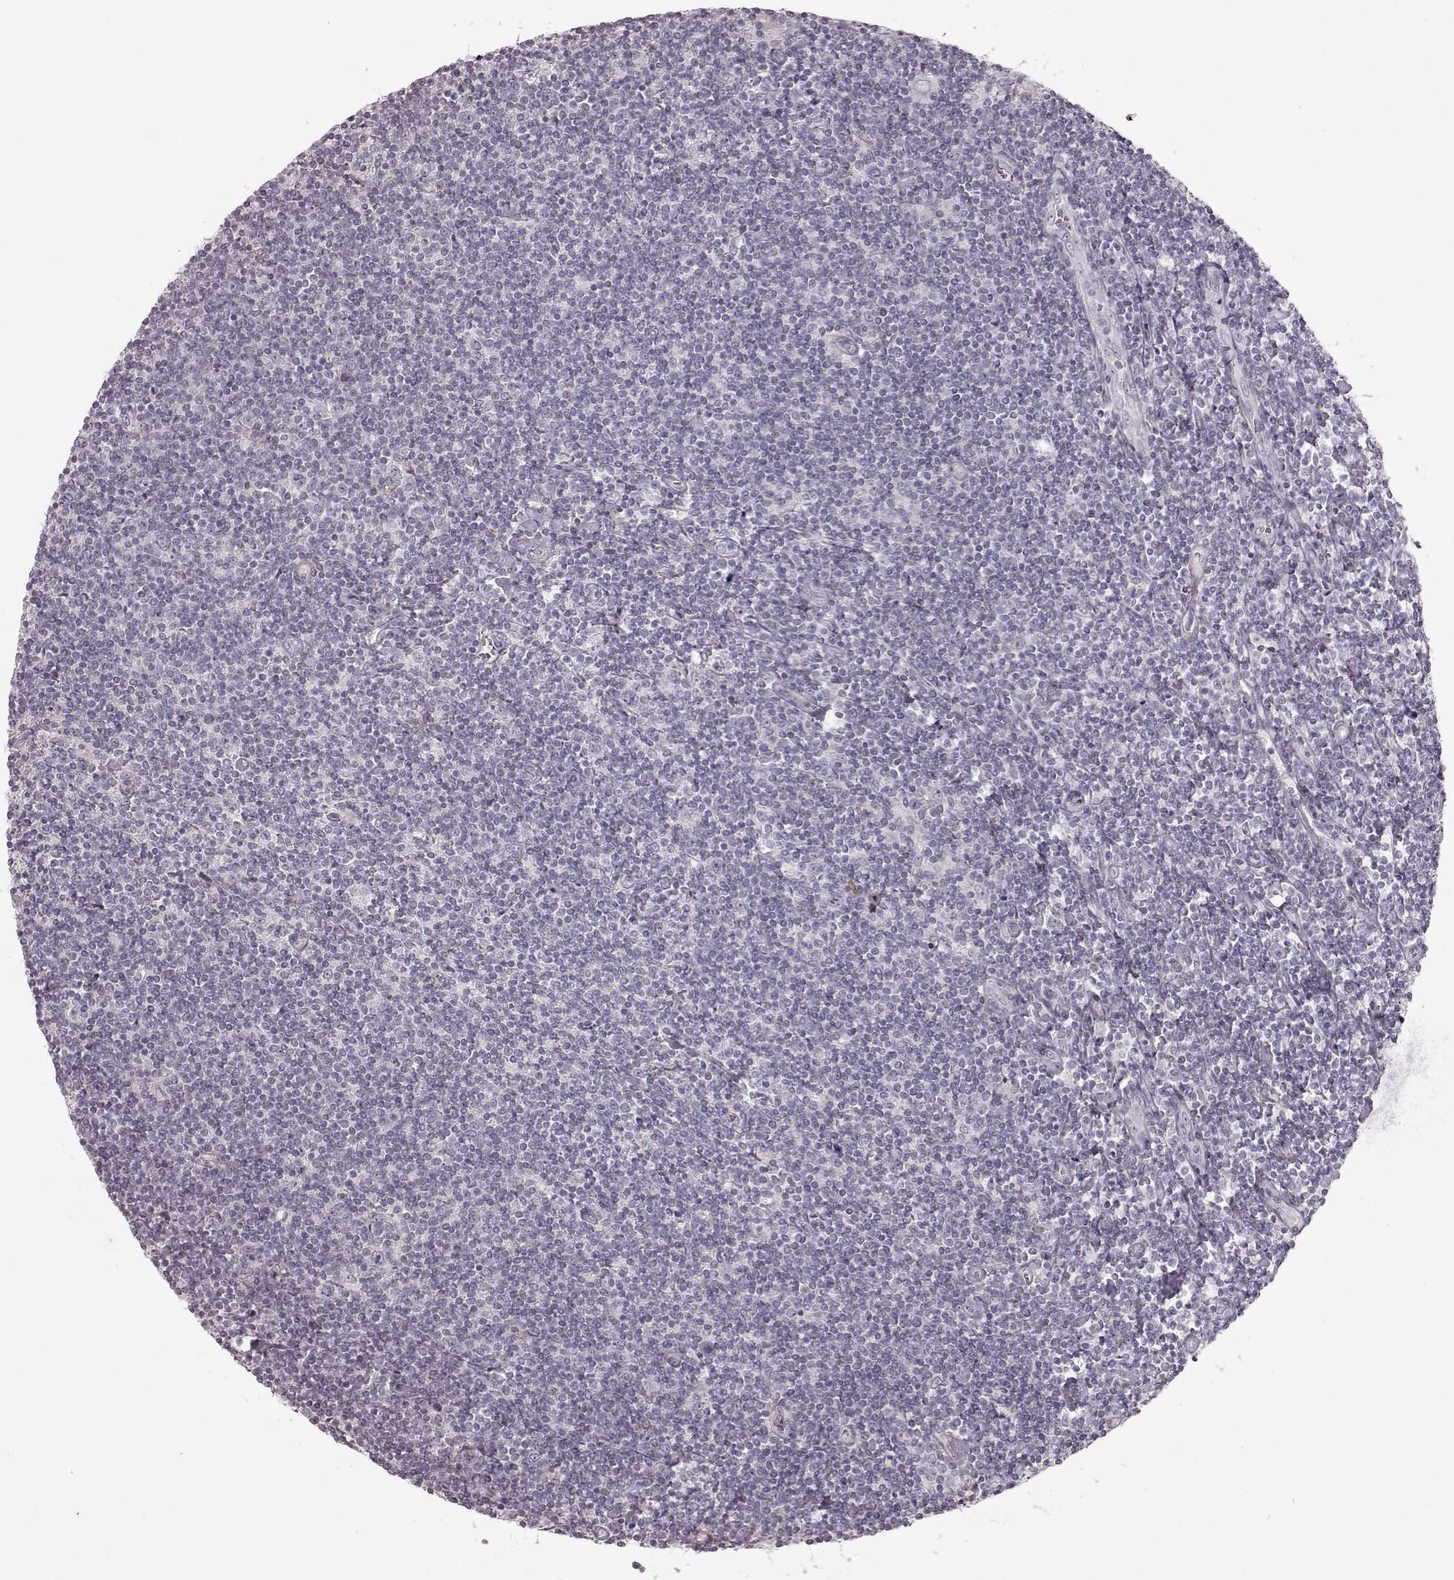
{"staining": {"intensity": "negative", "quantity": "none", "location": "none"}, "tissue": "lymphoma", "cell_type": "Tumor cells", "image_type": "cancer", "snomed": [{"axis": "morphology", "description": "Hodgkin's disease, NOS"}, {"axis": "topography", "description": "Lymph node"}], "caption": "An IHC photomicrograph of lymphoma is shown. There is no staining in tumor cells of lymphoma.", "gene": "PRLHR", "patient": {"sex": "male", "age": 40}}